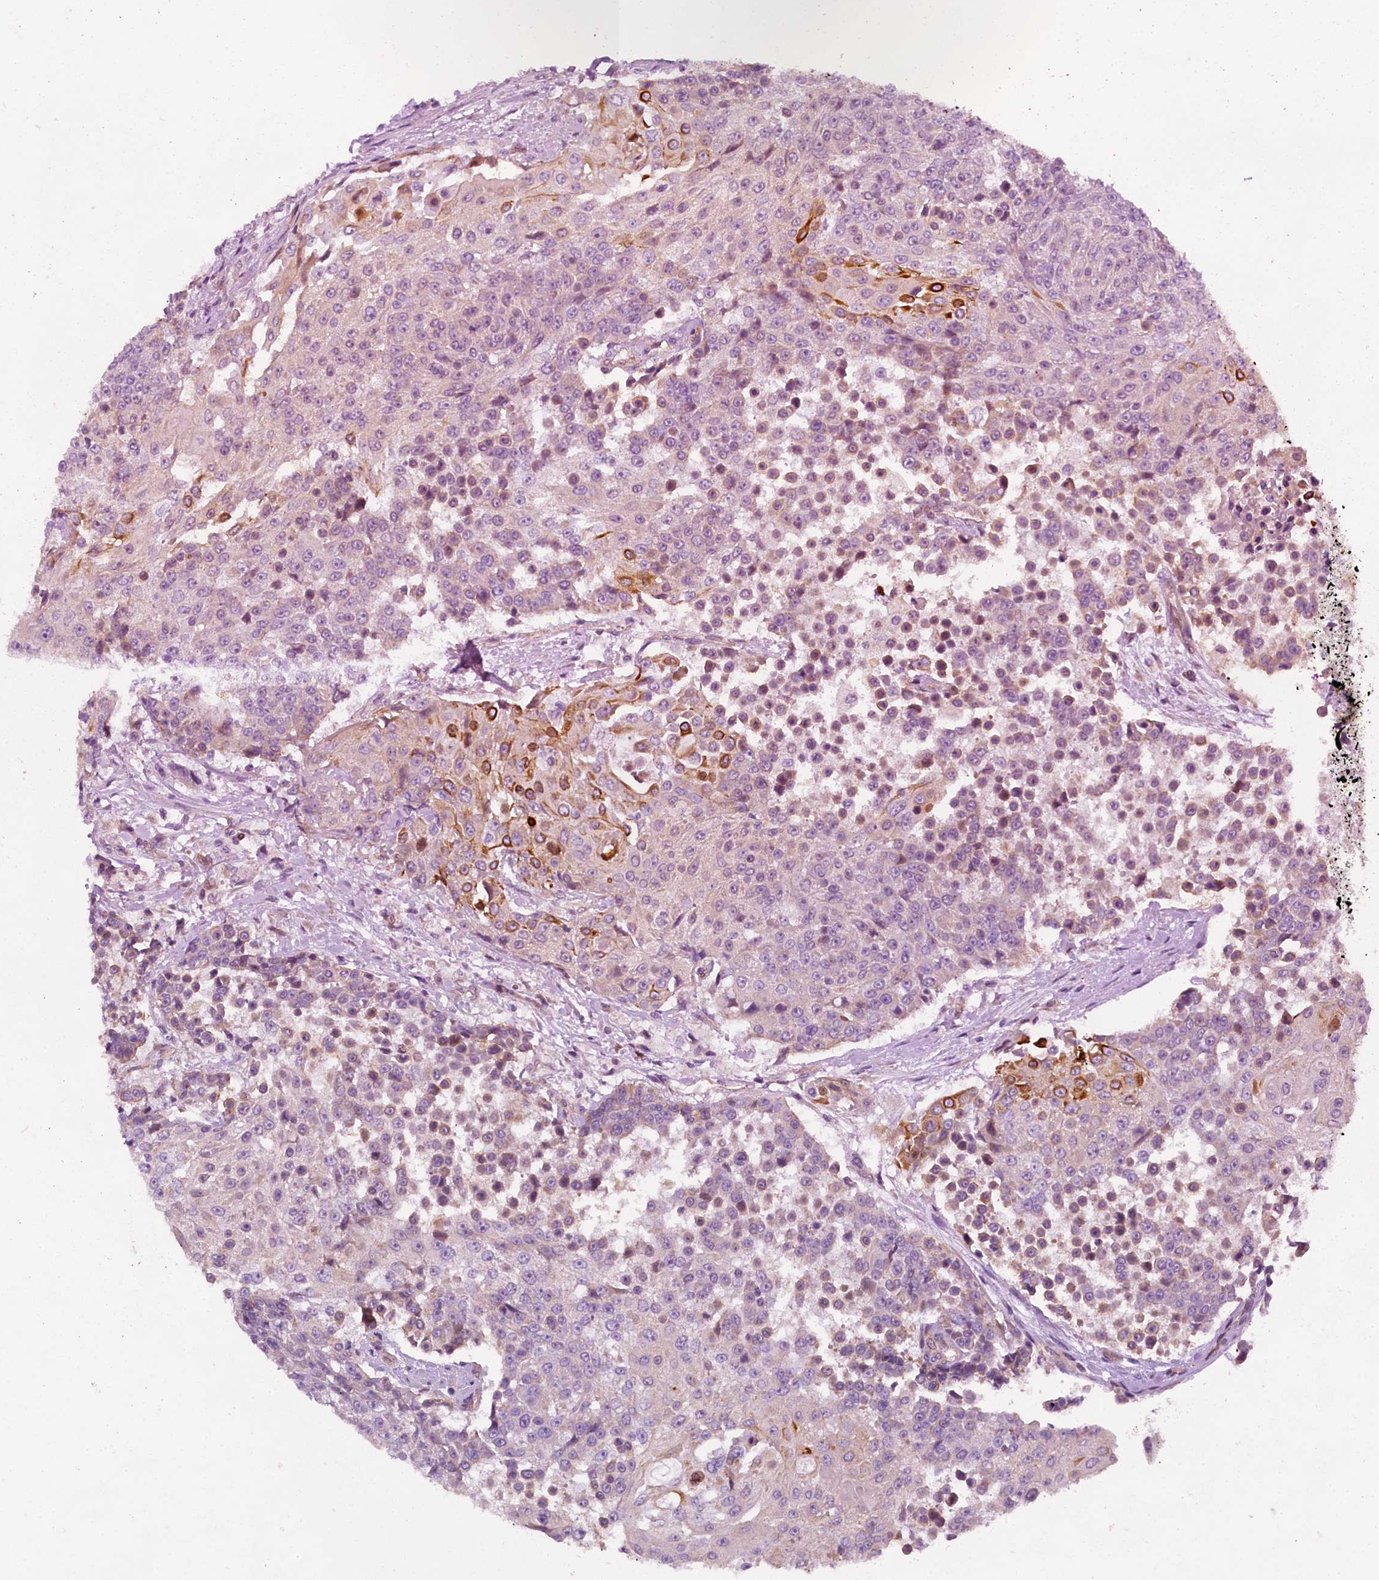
{"staining": {"intensity": "moderate", "quantity": "<25%", "location": "cytoplasmic/membranous"}, "tissue": "urothelial cancer", "cell_type": "Tumor cells", "image_type": "cancer", "snomed": [{"axis": "morphology", "description": "Urothelial carcinoma, High grade"}, {"axis": "topography", "description": "Urinary bladder"}], "caption": "Immunohistochemical staining of urothelial carcinoma (high-grade) demonstrates low levels of moderate cytoplasmic/membranous protein staining in approximately <25% of tumor cells. Nuclei are stained in blue.", "gene": "SP4", "patient": {"sex": "female", "age": 63}}